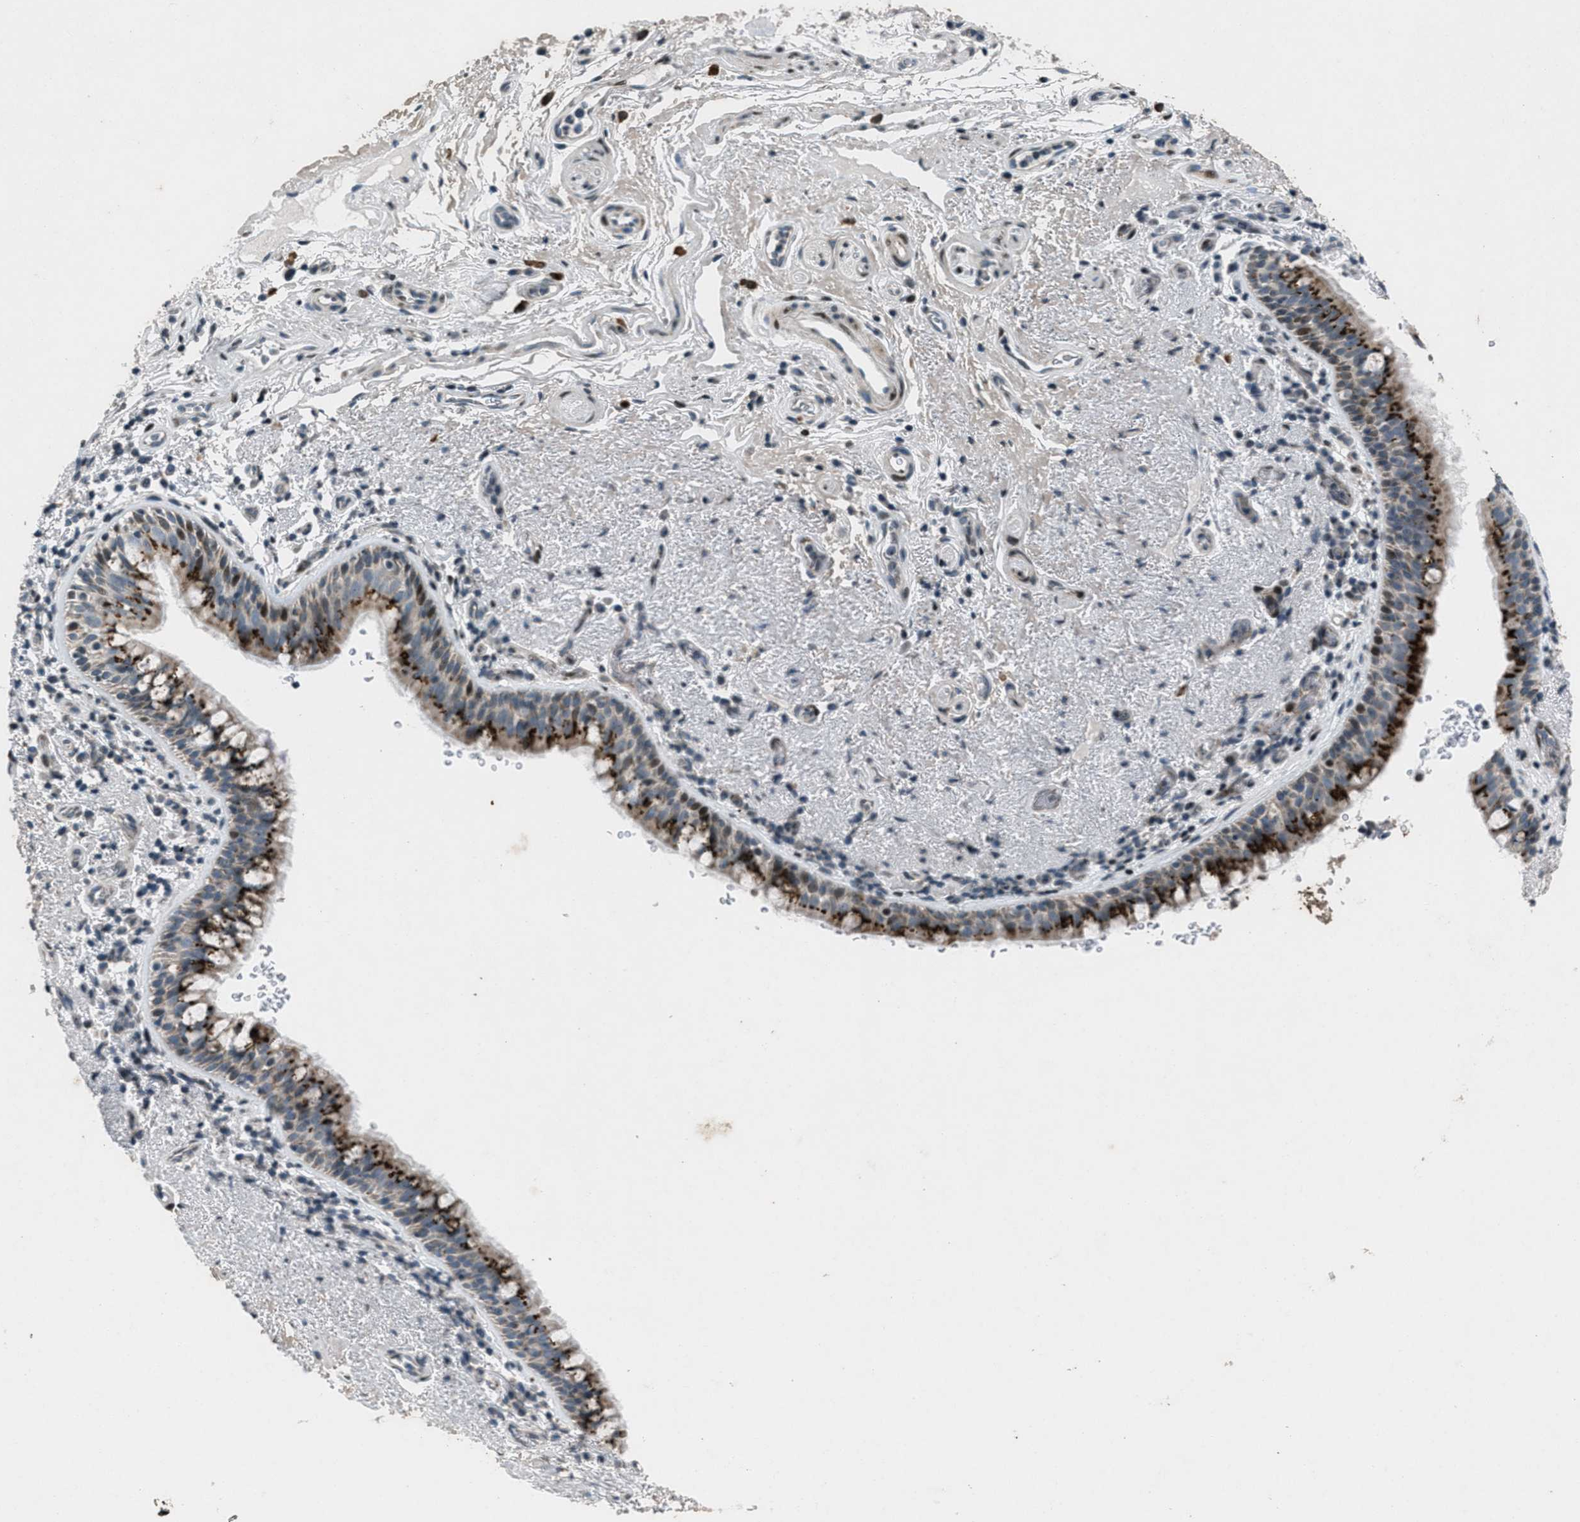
{"staining": {"intensity": "strong", "quantity": ">75%", "location": "cytoplasmic/membranous"}, "tissue": "bronchus", "cell_type": "Respiratory epithelial cells", "image_type": "normal", "snomed": [{"axis": "morphology", "description": "Normal tissue, NOS"}, {"axis": "morphology", "description": "Inflammation, NOS"}, {"axis": "topography", "description": "Cartilage tissue"}, {"axis": "topography", "description": "Bronchus"}], "caption": "Immunohistochemistry staining of benign bronchus, which reveals high levels of strong cytoplasmic/membranous positivity in about >75% of respiratory epithelial cells indicating strong cytoplasmic/membranous protein staining. The staining was performed using DAB (3,3'-diaminobenzidine) (brown) for protein detection and nuclei were counterstained in hematoxylin (blue).", "gene": "GPC6", "patient": {"sex": "male", "age": 77}}